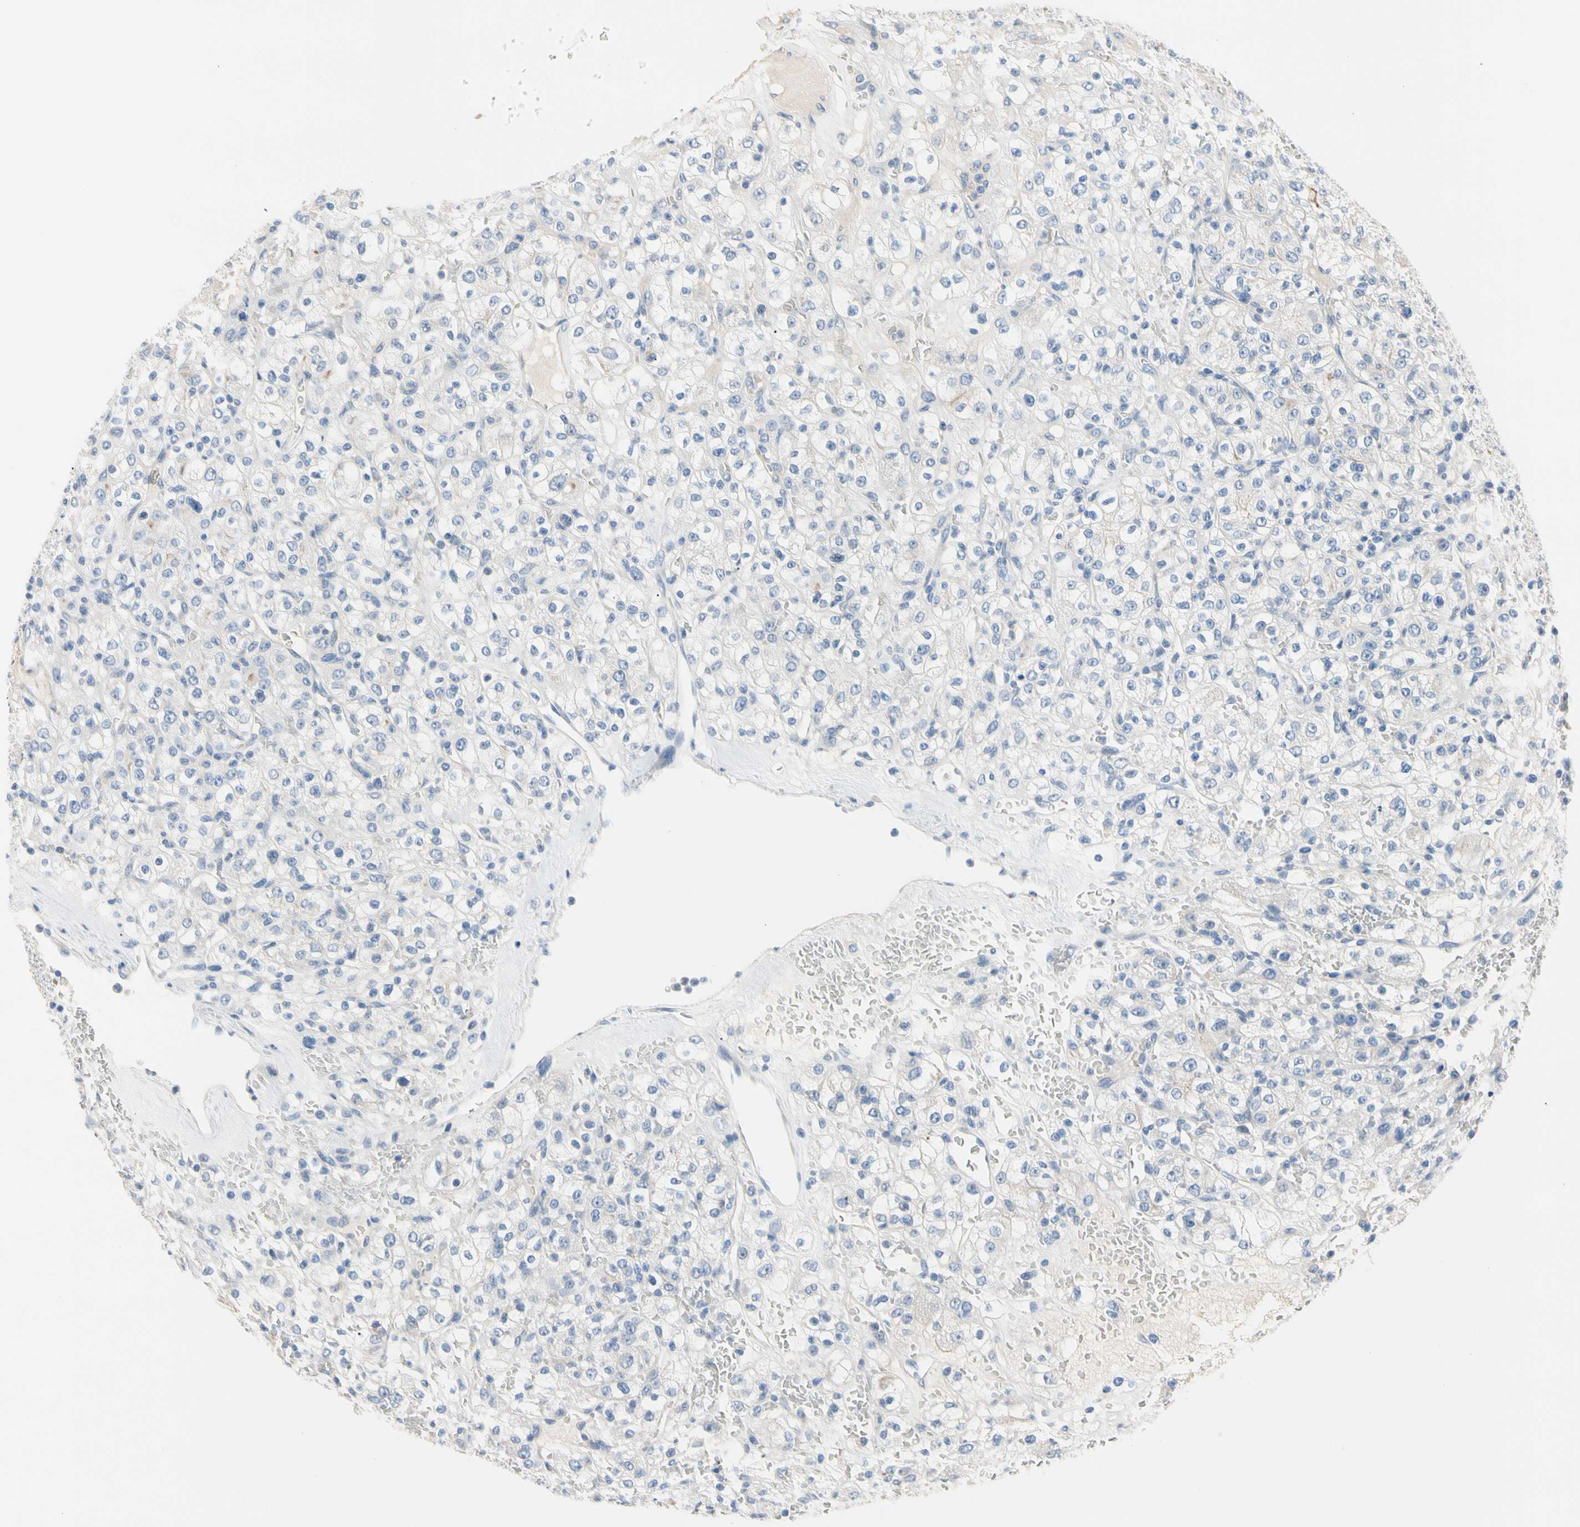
{"staining": {"intensity": "negative", "quantity": "none", "location": "none"}, "tissue": "renal cancer", "cell_type": "Tumor cells", "image_type": "cancer", "snomed": [{"axis": "morphology", "description": "Normal tissue, NOS"}, {"axis": "morphology", "description": "Adenocarcinoma, NOS"}, {"axis": "topography", "description": "Kidney"}], "caption": "A histopathology image of adenocarcinoma (renal) stained for a protein shows no brown staining in tumor cells.", "gene": "MARK1", "patient": {"sex": "female", "age": 72}}